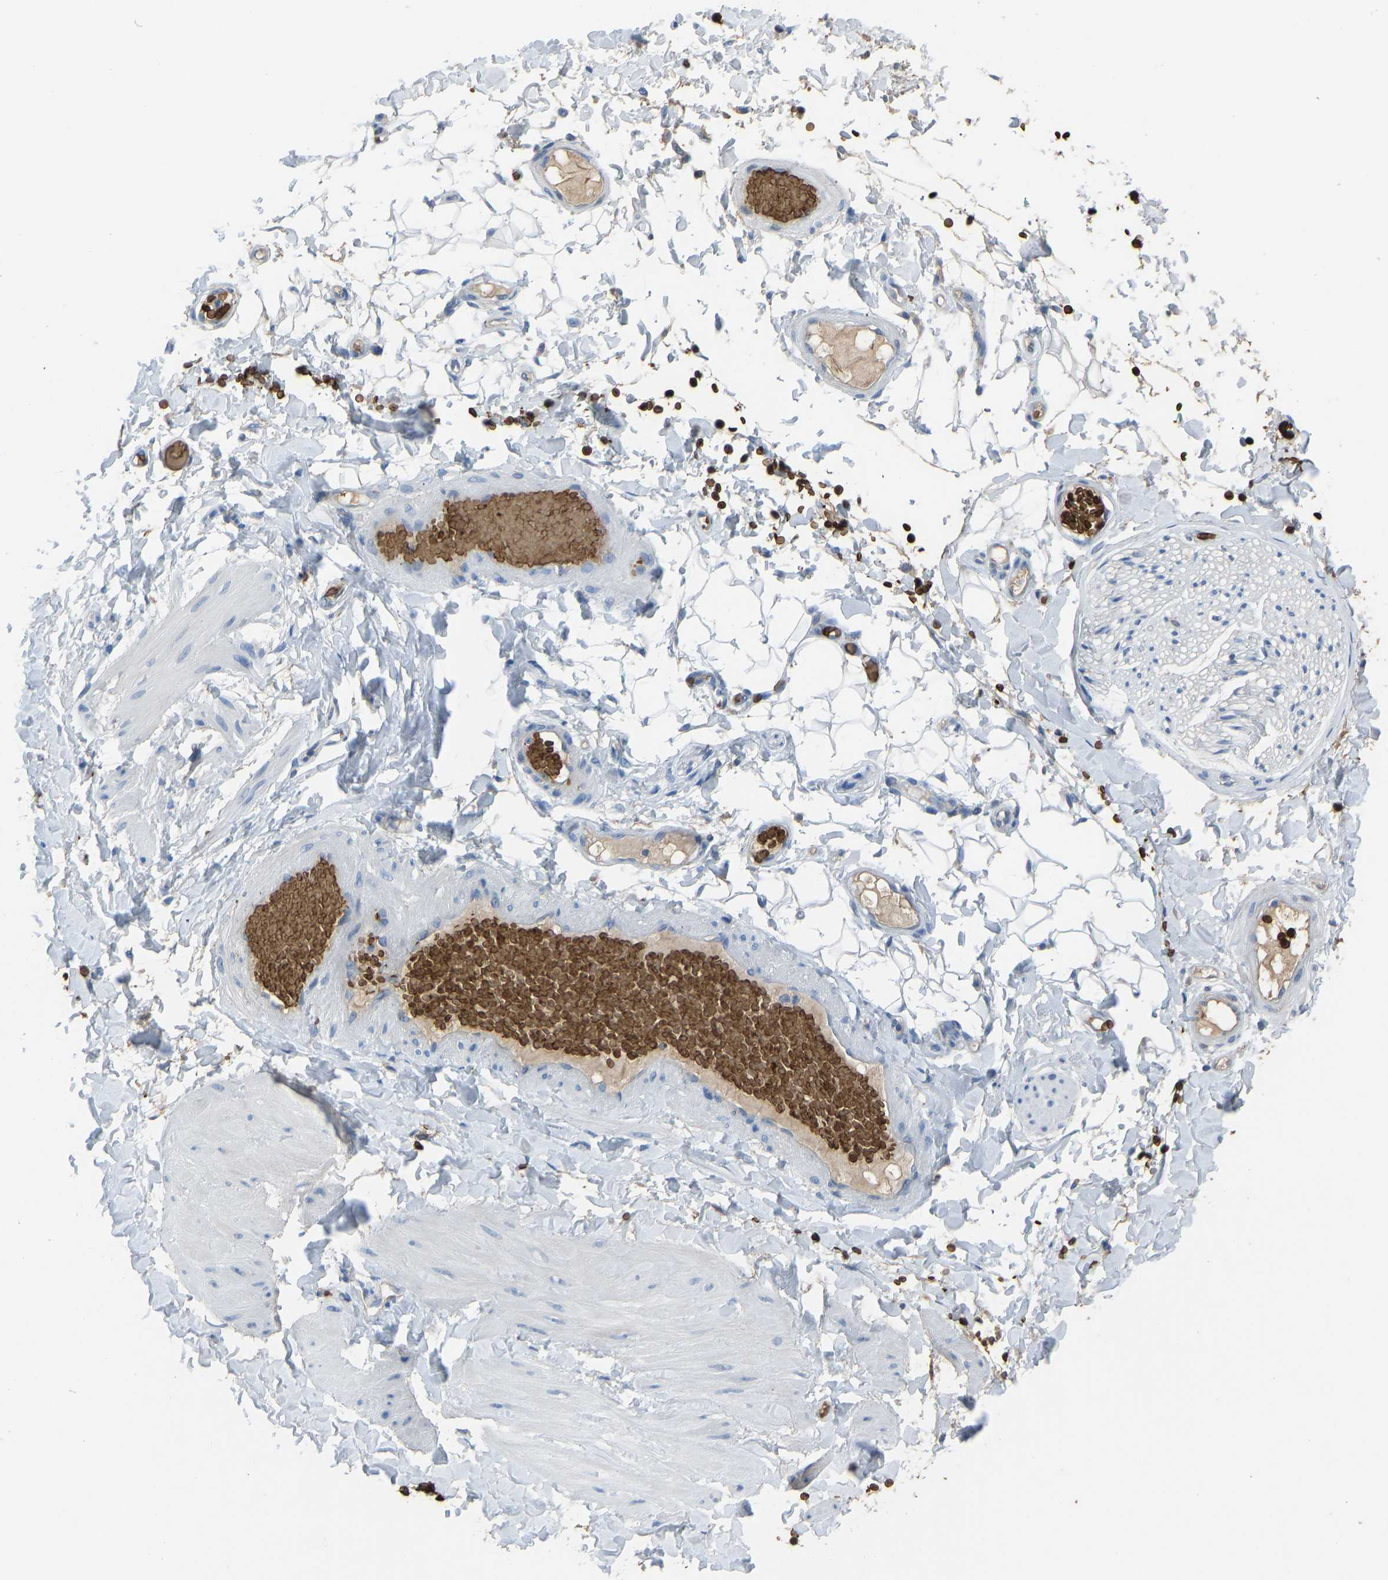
{"staining": {"intensity": "negative", "quantity": "none", "location": "none"}, "tissue": "adipose tissue", "cell_type": "Adipocytes", "image_type": "normal", "snomed": [{"axis": "morphology", "description": "Normal tissue, NOS"}, {"axis": "topography", "description": "Adipose tissue"}, {"axis": "topography", "description": "Vascular tissue"}, {"axis": "topography", "description": "Peripheral nerve tissue"}], "caption": "An immunohistochemistry image of normal adipose tissue is shown. There is no staining in adipocytes of adipose tissue.", "gene": "PIGS", "patient": {"sex": "male", "age": 25}}